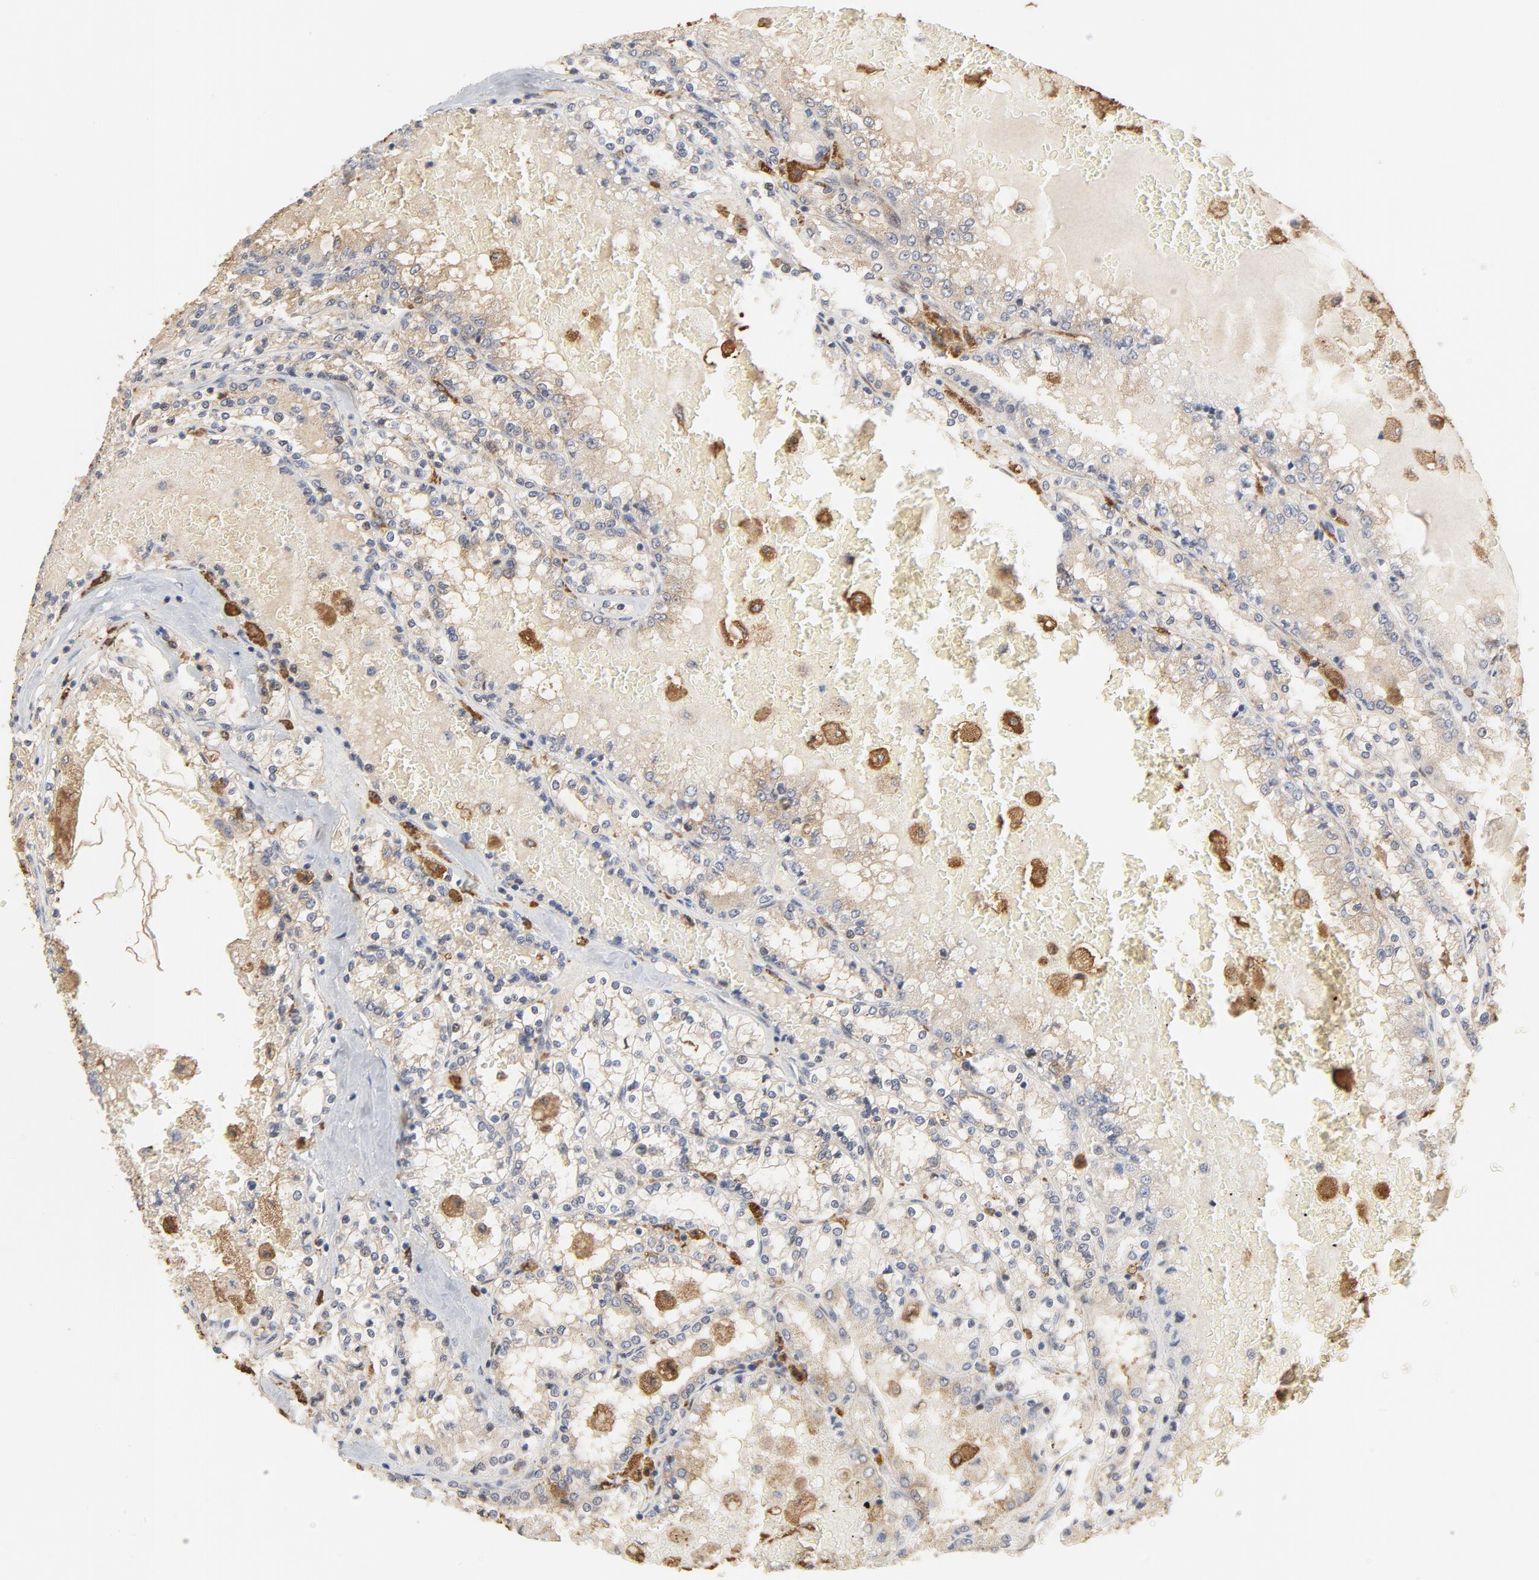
{"staining": {"intensity": "weak", "quantity": ">75%", "location": "cytoplasmic/membranous"}, "tissue": "renal cancer", "cell_type": "Tumor cells", "image_type": "cancer", "snomed": [{"axis": "morphology", "description": "Adenocarcinoma, NOS"}, {"axis": "topography", "description": "Kidney"}], "caption": "The image shows a brown stain indicating the presence of a protein in the cytoplasmic/membranous of tumor cells in renal cancer. The protein is shown in brown color, while the nuclei are stained blue.", "gene": "RAPGEF4", "patient": {"sex": "female", "age": 56}}